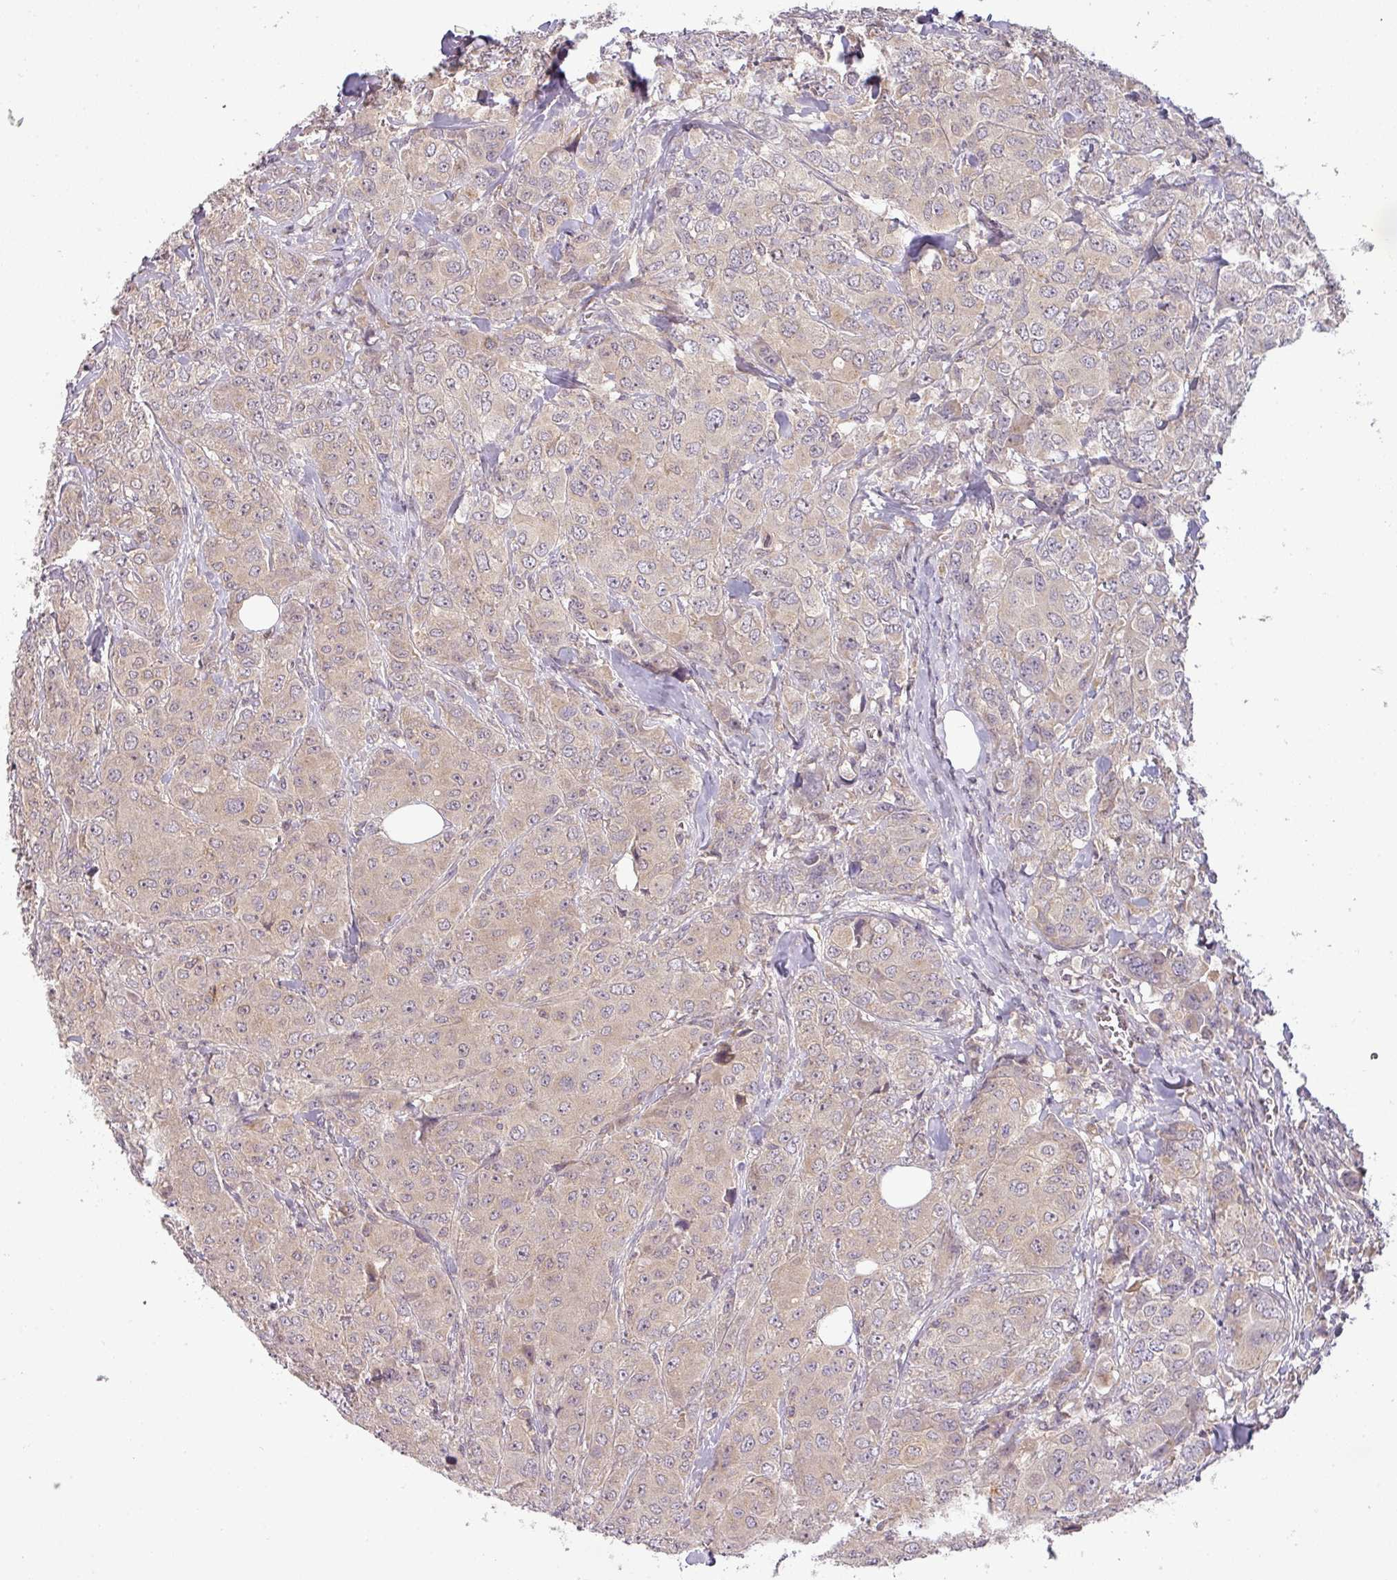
{"staining": {"intensity": "weak", "quantity": "25%-75%", "location": "cytoplasmic/membranous"}, "tissue": "breast cancer", "cell_type": "Tumor cells", "image_type": "cancer", "snomed": [{"axis": "morphology", "description": "Duct carcinoma"}, {"axis": "topography", "description": "Breast"}], "caption": "An IHC micrograph of tumor tissue is shown. Protein staining in brown labels weak cytoplasmic/membranous positivity in breast cancer (invasive ductal carcinoma) within tumor cells.", "gene": "NIN", "patient": {"sex": "female", "age": 43}}